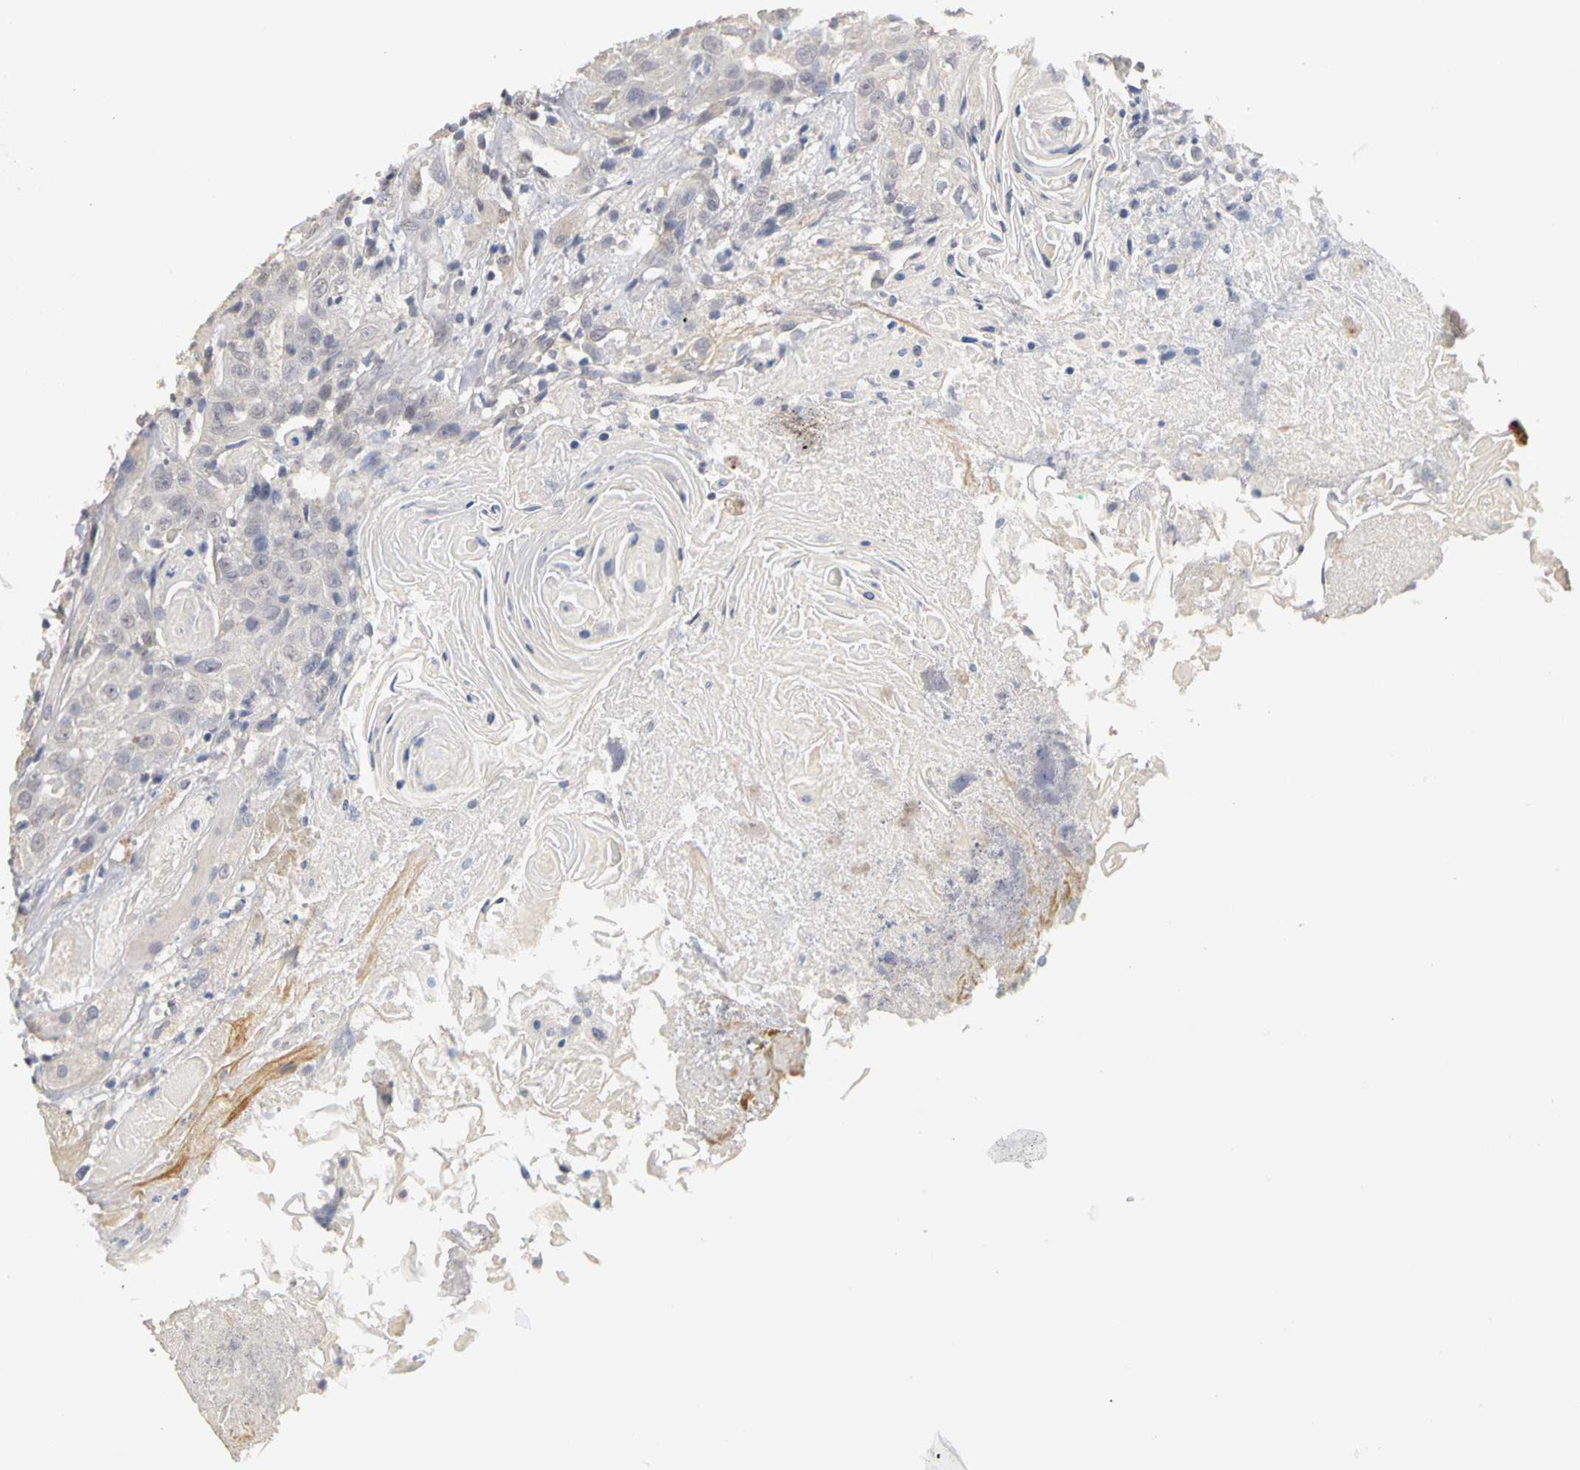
{"staining": {"intensity": "negative", "quantity": "none", "location": "none"}, "tissue": "head and neck cancer", "cell_type": "Tumor cells", "image_type": "cancer", "snomed": [{"axis": "morphology", "description": "Squamous cell carcinoma, NOS"}, {"axis": "topography", "description": "Head-Neck"}], "caption": "An IHC image of head and neck squamous cell carcinoma is shown. There is no staining in tumor cells of head and neck squamous cell carcinoma.", "gene": "PGR", "patient": {"sex": "female", "age": 84}}